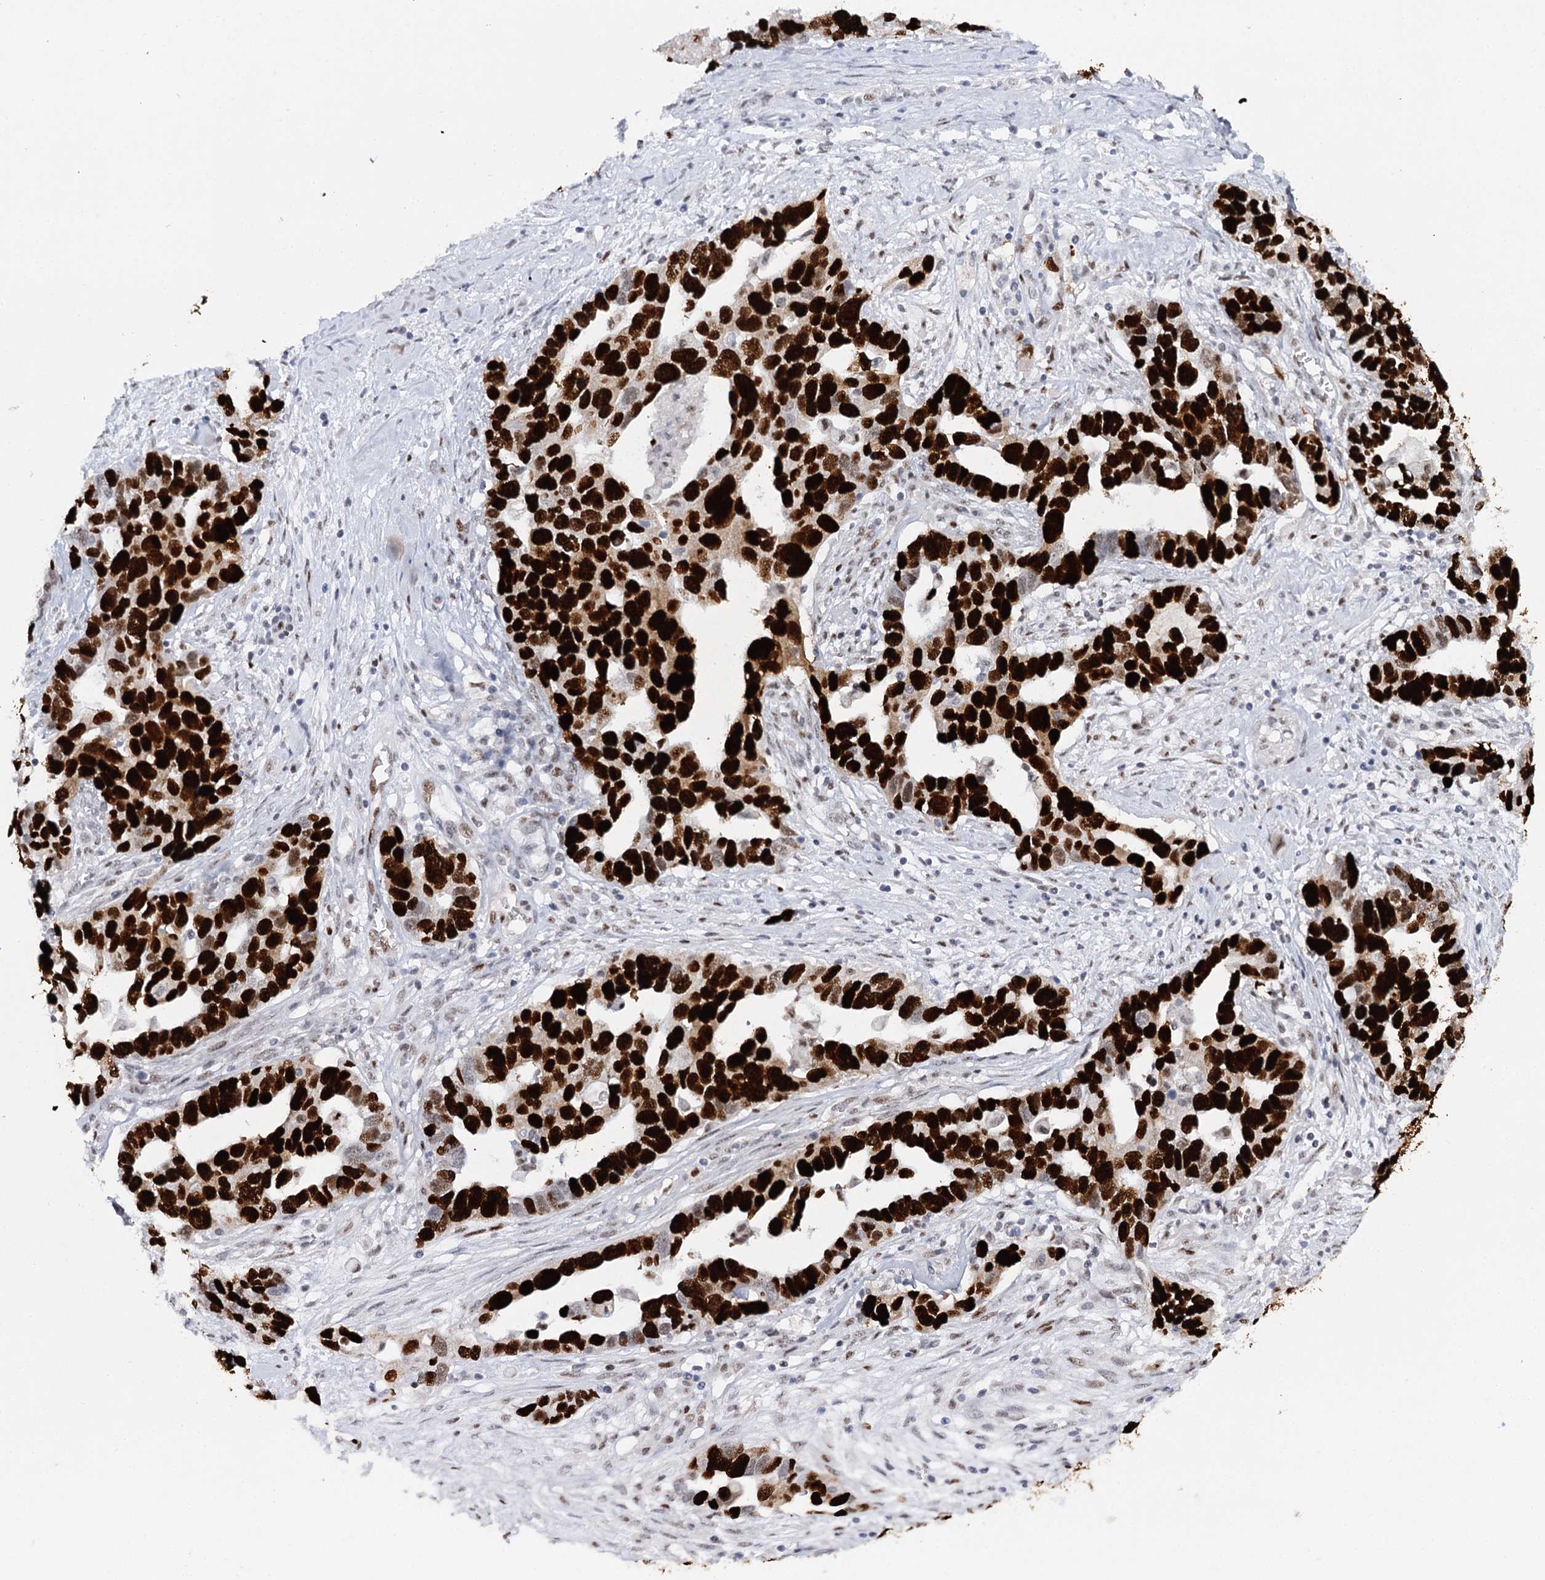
{"staining": {"intensity": "strong", "quantity": ">75%", "location": "nuclear"}, "tissue": "ovarian cancer", "cell_type": "Tumor cells", "image_type": "cancer", "snomed": [{"axis": "morphology", "description": "Cystadenocarcinoma, serous, NOS"}, {"axis": "topography", "description": "Ovary"}], "caption": "Immunohistochemical staining of human ovarian cancer demonstrates high levels of strong nuclear protein positivity in about >75% of tumor cells. Immunohistochemistry (ihc) stains the protein in brown and the nuclei are stained blue.", "gene": "TP53", "patient": {"sex": "female", "age": 54}}